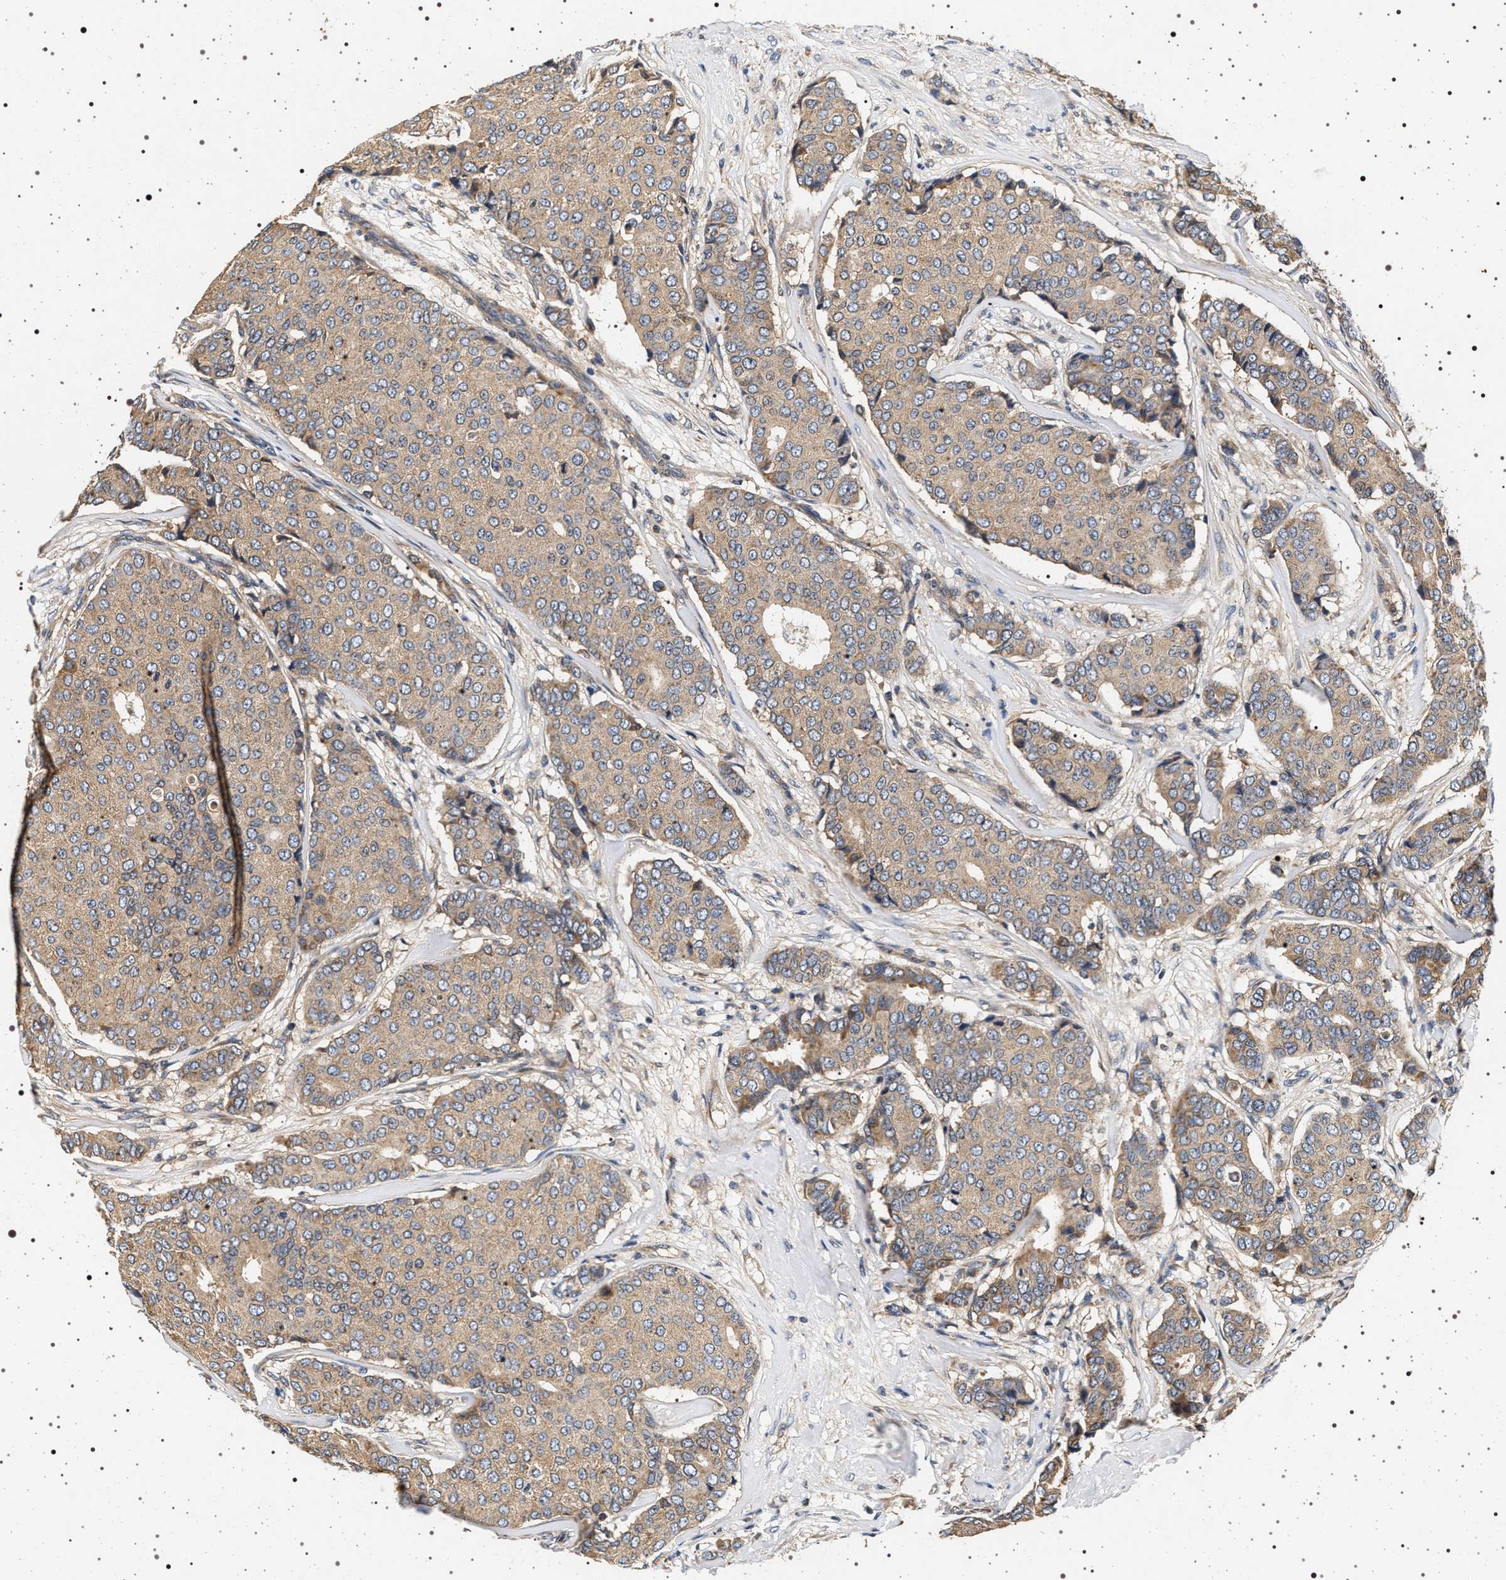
{"staining": {"intensity": "weak", "quantity": ">75%", "location": "cytoplasmic/membranous"}, "tissue": "breast cancer", "cell_type": "Tumor cells", "image_type": "cancer", "snomed": [{"axis": "morphology", "description": "Duct carcinoma"}, {"axis": "topography", "description": "Breast"}], "caption": "Protein staining by immunohistochemistry (IHC) displays weak cytoplasmic/membranous expression in approximately >75% of tumor cells in breast cancer (invasive ductal carcinoma). (DAB (3,3'-diaminobenzidine) = brown stain, brightfield microscopy at high magnification).", "gene": "DCBLD2", "patient": {"sex": "female", "age": 75}}